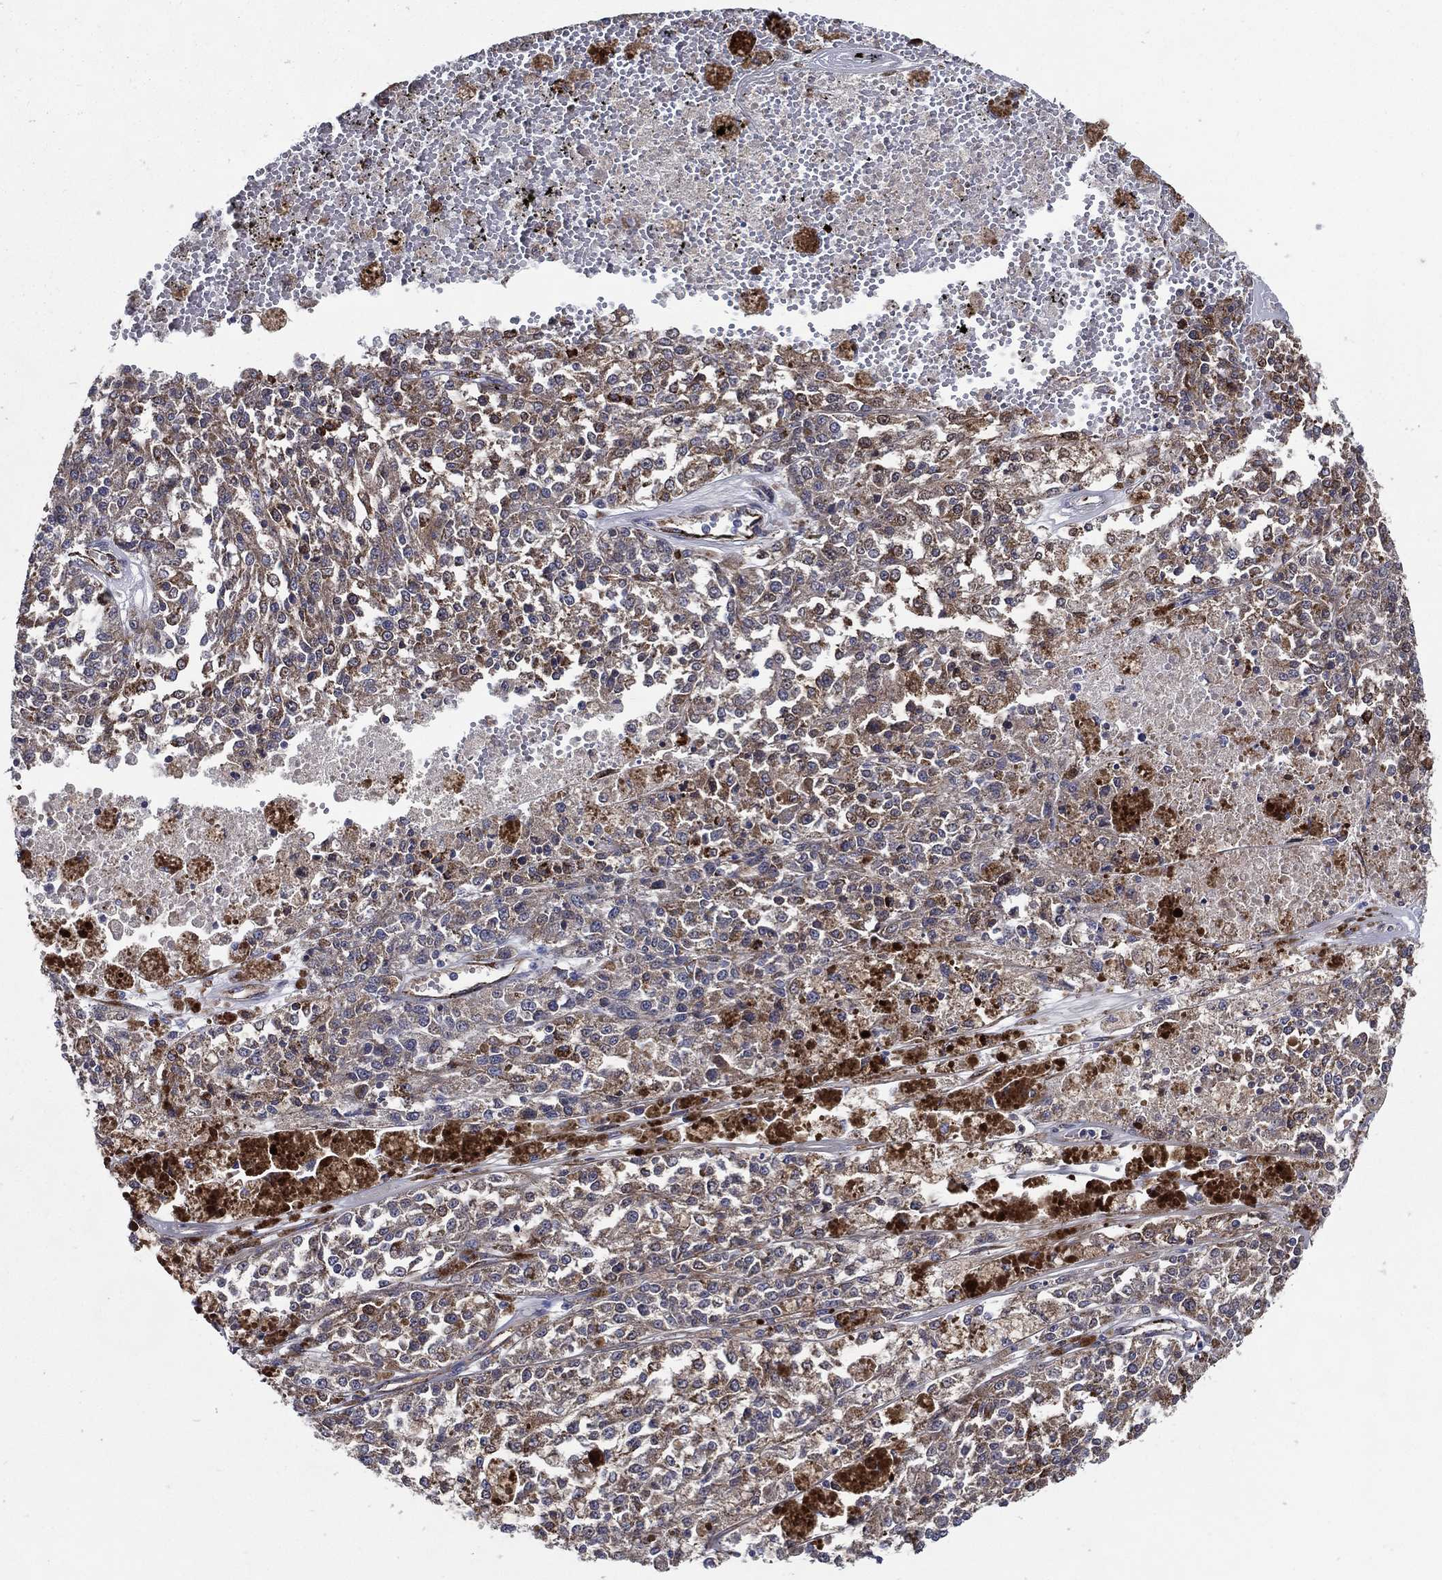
{"staining": {"intensity": "weak", "quantity": "25%-75%", "location": "cytoplasmic/membranous"}, "tissue": "melanoma", "cell_type": "Tumor cells", "image_type": "cancer", "snomed": [{"axis": "morphology", "description": "Malignant melanoma, Metastatic site"}, {"axis": "topography", "description": "Lymph node"}], "caption": "IHC of melanoma displays low levels of weak cytoplasmic/membranous staining in approximately 25%-75% of tumor cells.", "gene": "ARHGAP11A", "patient": {"sex": "female", "age": 64}}